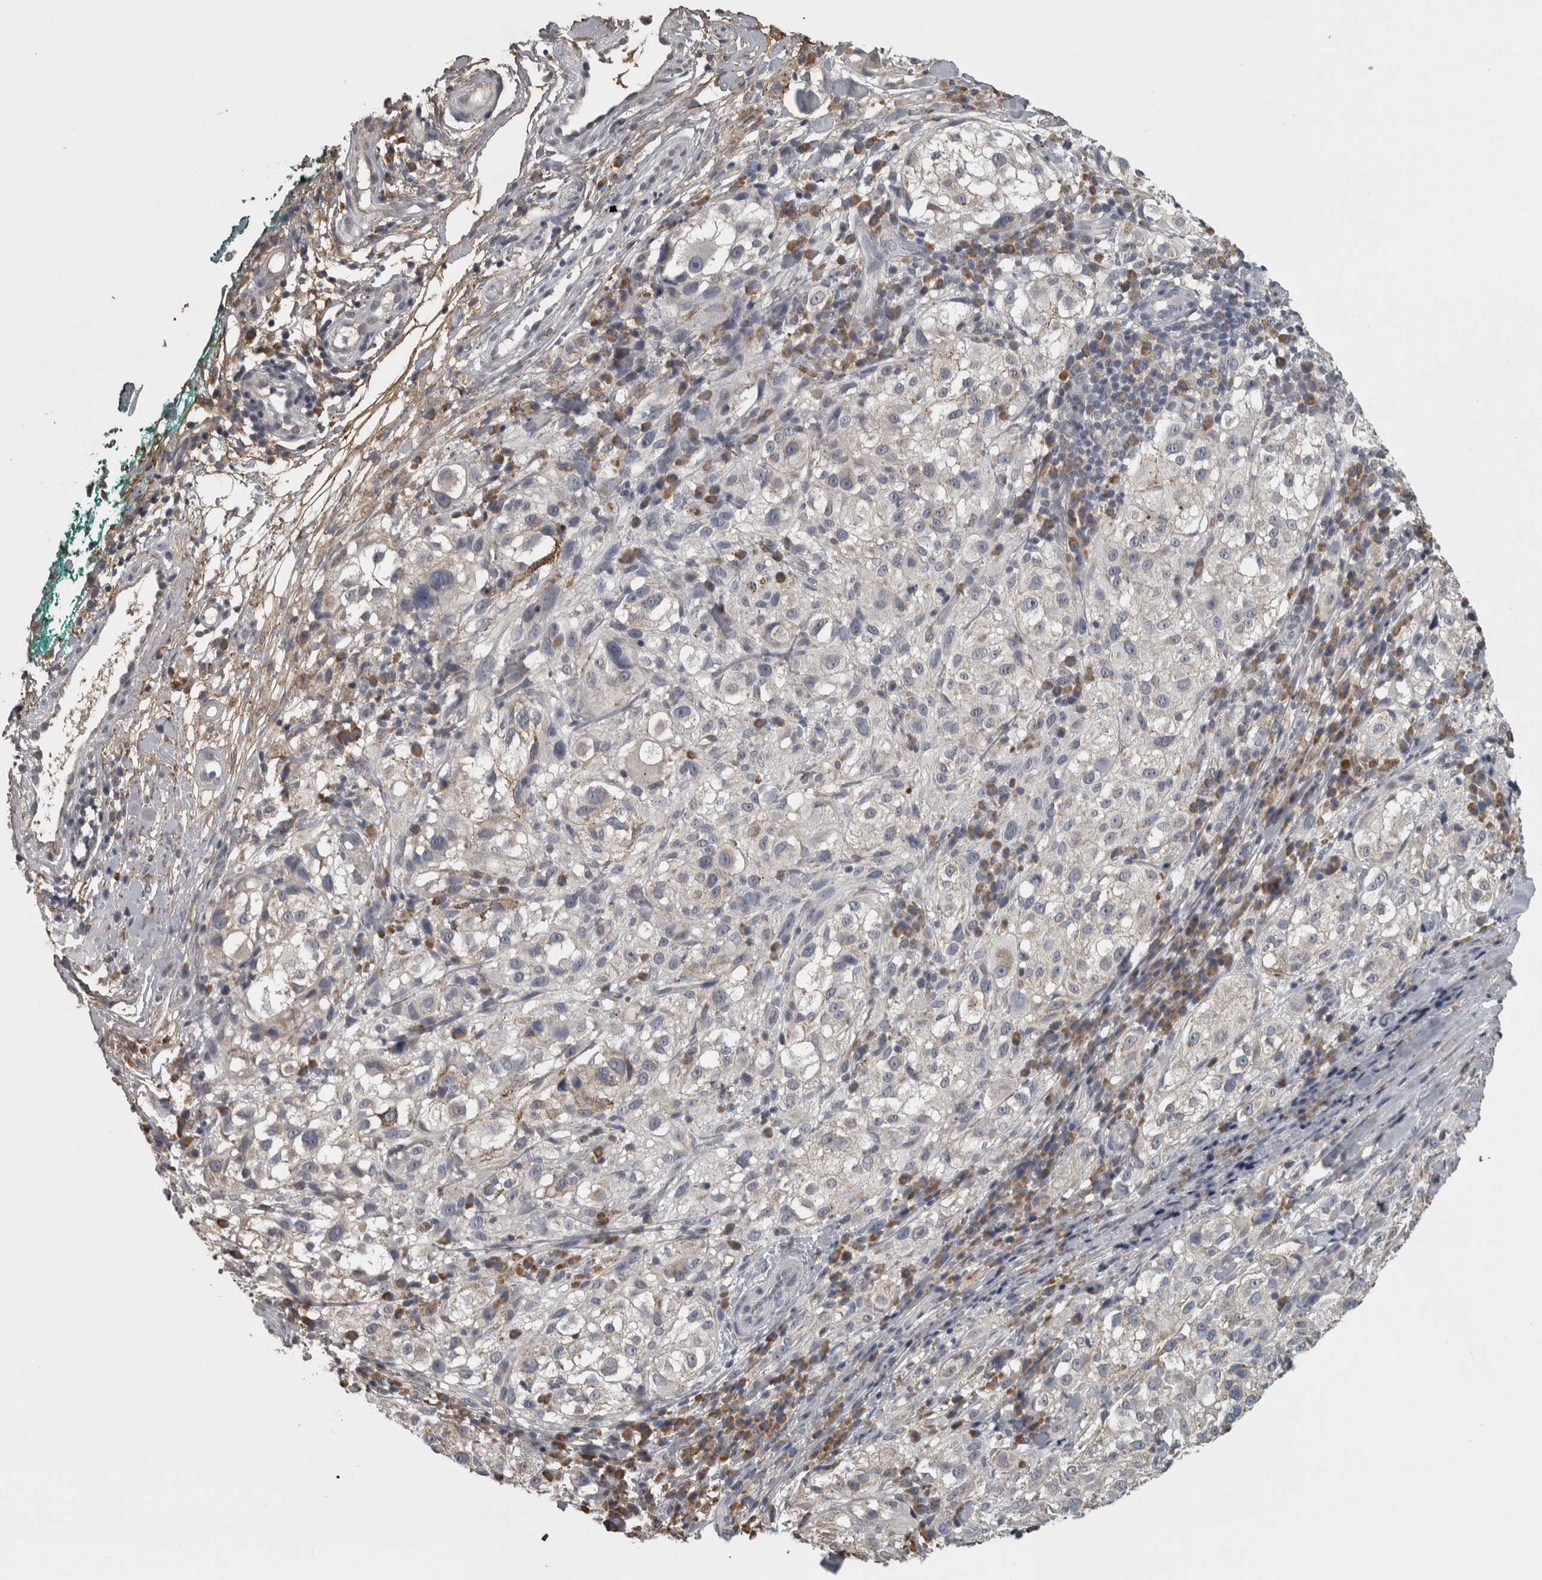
{"staining": {"intensity": "negative", "quantity": "none", "location": "none"}, "tissue": "melanoma", "cell_type": "Tumor cells", "image_type": "cancer", "snomed": [{"axis": "morphology", "description": "Necrosis, NOS"}, {"axis": "morphology", "description": "Malignant melanoma, NOS"}, {"axis": "topography", "description": "Skin"}], "caption": "This is an IHC image of human melanoma. There is no positivity in tumor cells.", "gene": "FRK", "patient": {"sex": "female", "age": 87}}